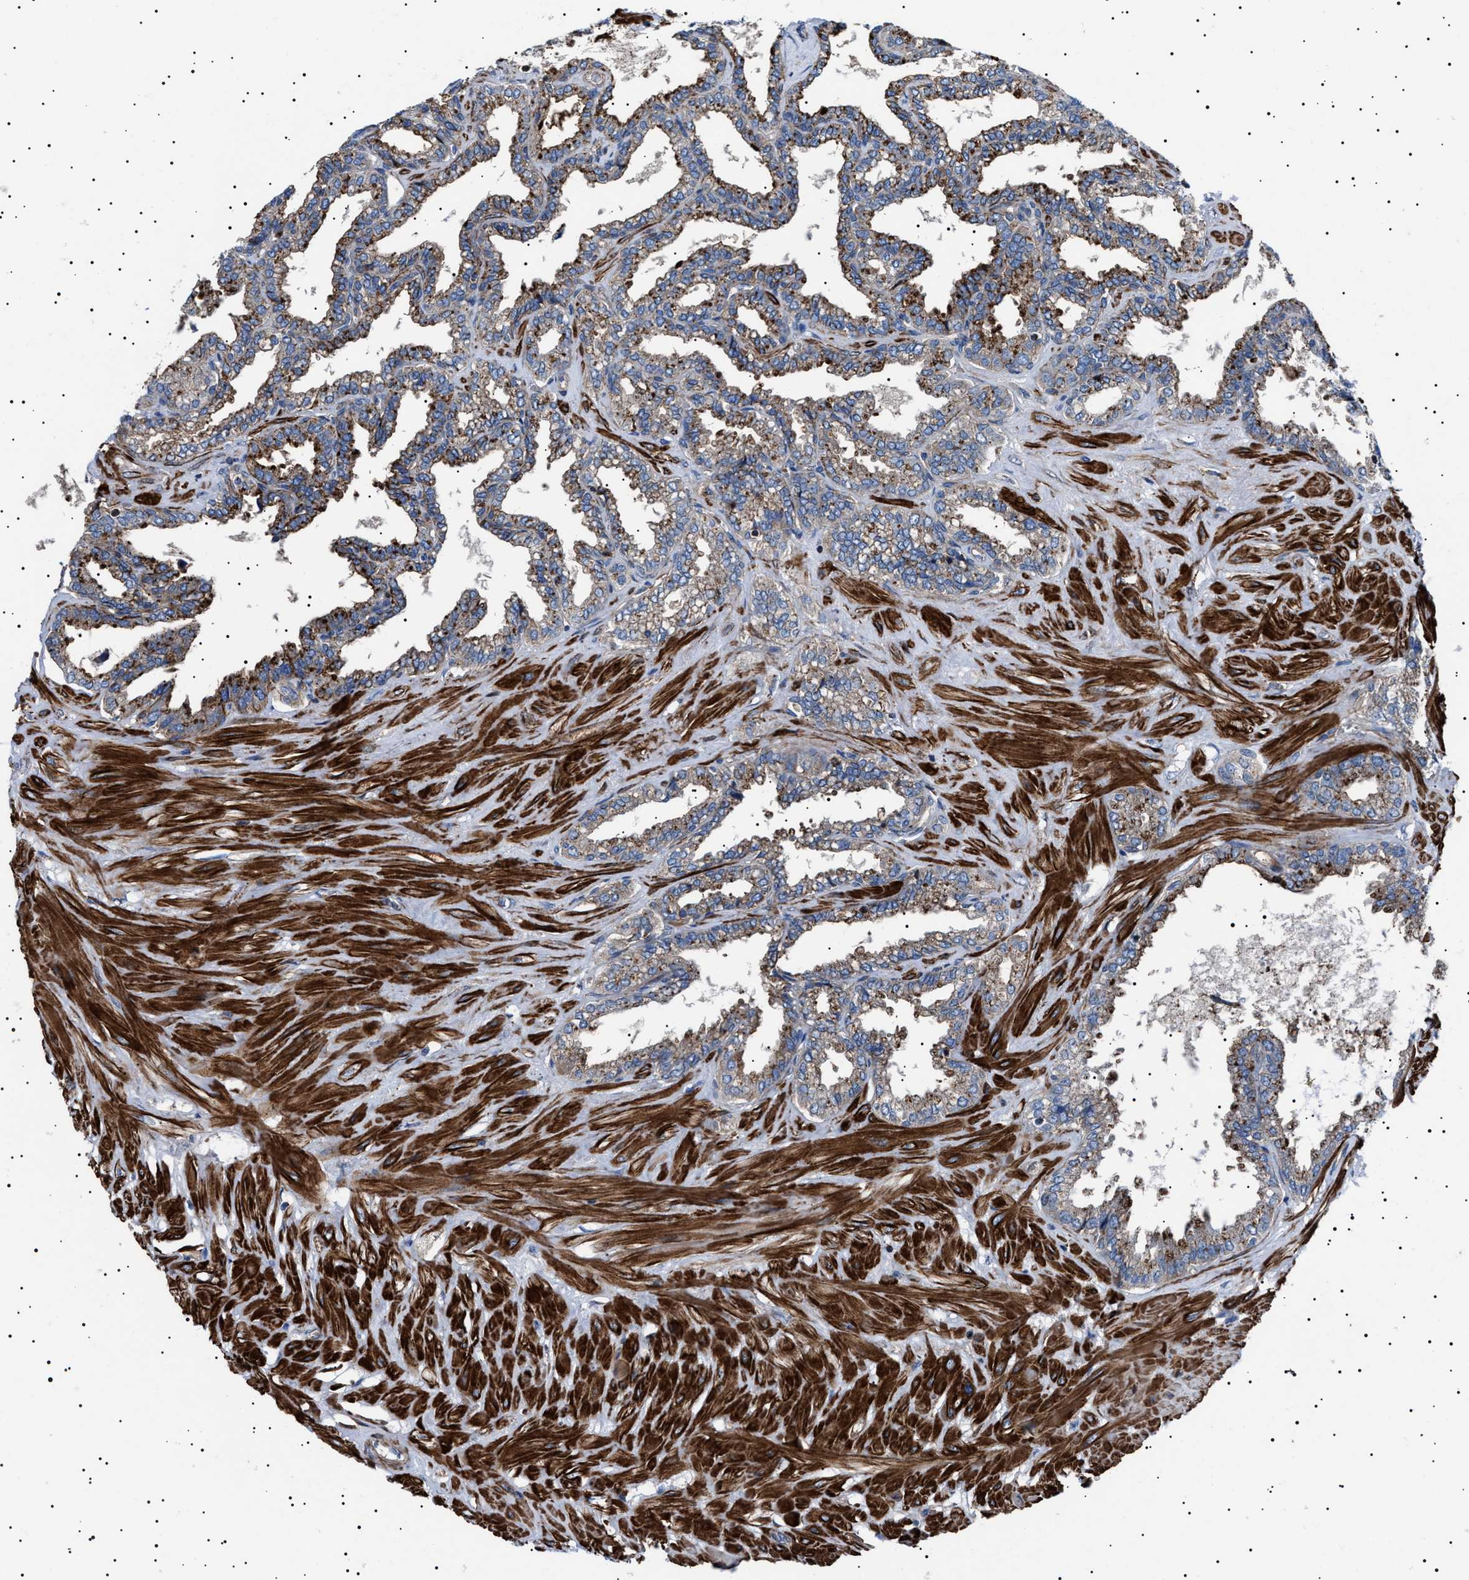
{"staining": {"intensity": "moderate", "quantity": "25%-75%", "location": "cytoplasmic/membranous"}, "tissue": "seminal vesicle", "cell_type": "Glandular cells", "image_type": "normal", "snomed": [{"axis": "morphology", "description": "Normal tissue, NOS"}, {"axis": "topography", "description": "Seminal veicle"}], "caption": "Glandular cells reveal moderate cytoplasmic/membranous expression in approximately 25%-75% of cells in normal seminal vesicle.", "gene": "NEU1", "patient": {"sex": "male", "age": 46}}